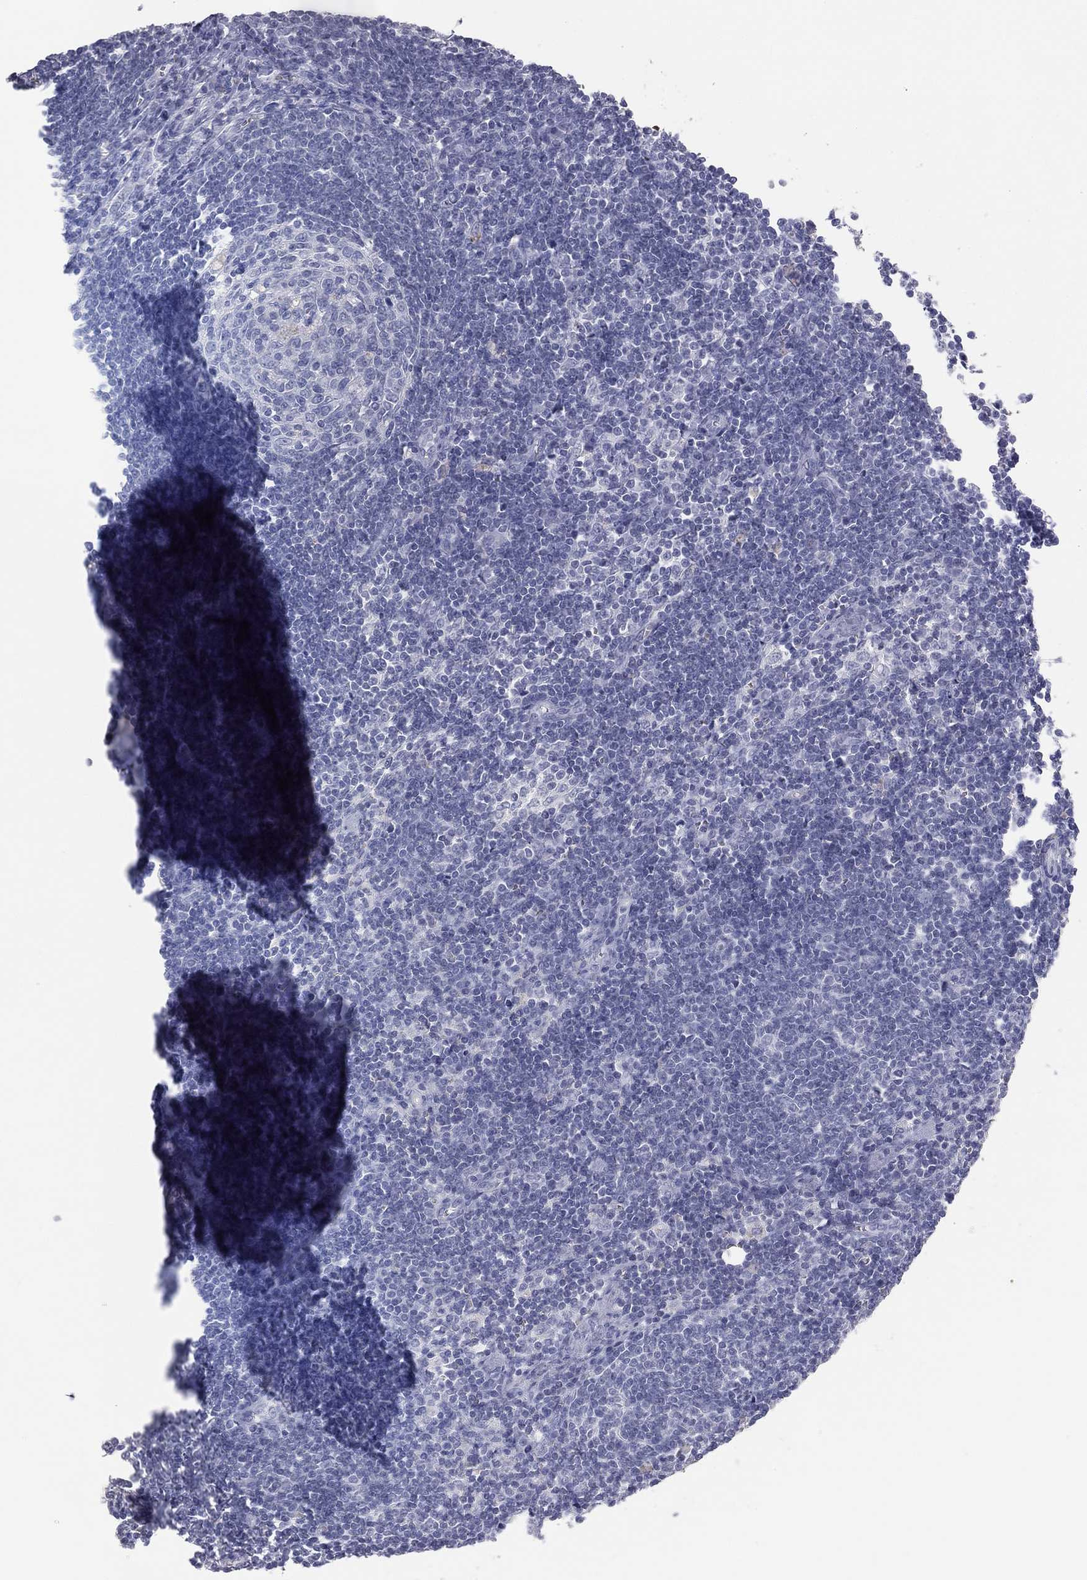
{"staining": {"intensity": "negative", "quantity": "none", "location": "none"}, "tissue": "lymph node", "cell_type": "Germinal center cells", "image_type": "normal", "snomed": [{"axis": "morphology", "description": "Normal tissue, NOS"}, {"axis": "morphology", "description": "Adenocarcinoma, NOS"}, {"axis": "topography", "description": "Lymph node"}, {"axis": "topography", "description": "Pancreas"}], "caption": "An immunohistochemistry image of benign lymph node is shown. There is no staining in germinal center cells of lymph node. (DAB IHC visualized using brightfield microscopy, high magnification).", "gene": "ESX1", "patient": {"sex": "female", "age": 58}}